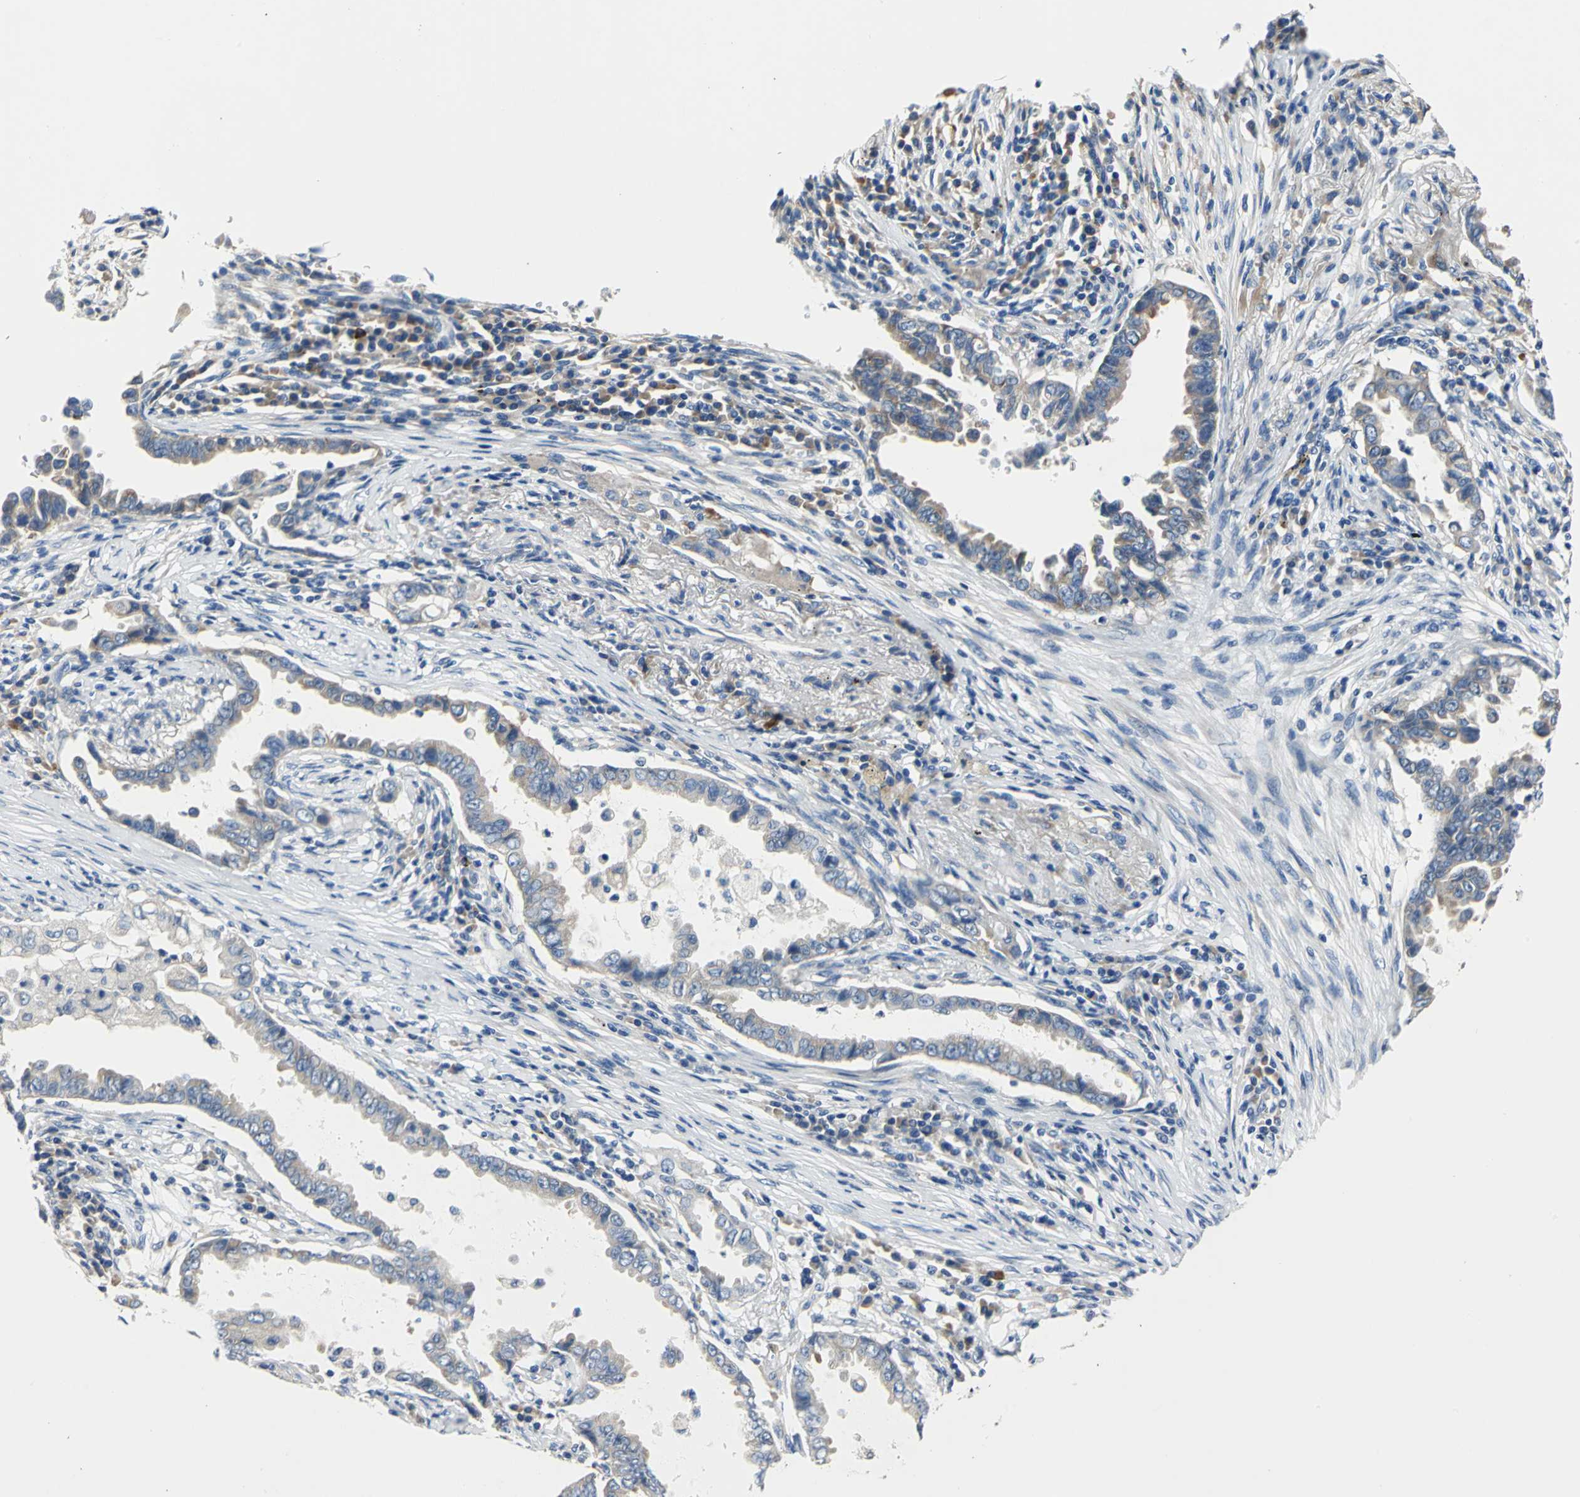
{"staining": {"intensity": "moderate", "quantity": "25%-75%", "location": "cytoplasmic/membranous"}, "tissue": "lung cancer", "cell_type": "Tumor cells", "image_type": "cancer", "snomed": [{"axis": "morphology", "description": "Normal tissue, NOS"}, {"axis": "morphology", "description": "Inflammation, NOS"}, {"axis": "morphology", "description": "Adenocarcinoma, NOS"}, {"axis": "topography", "description": "Lung"}], "caption": "Lung adenocarcinoma stained with a protein marker demonstrates moderate staining in tumor cells.", "gene": "TRIM25", "patient": {"sex": "female", "age": 64}}